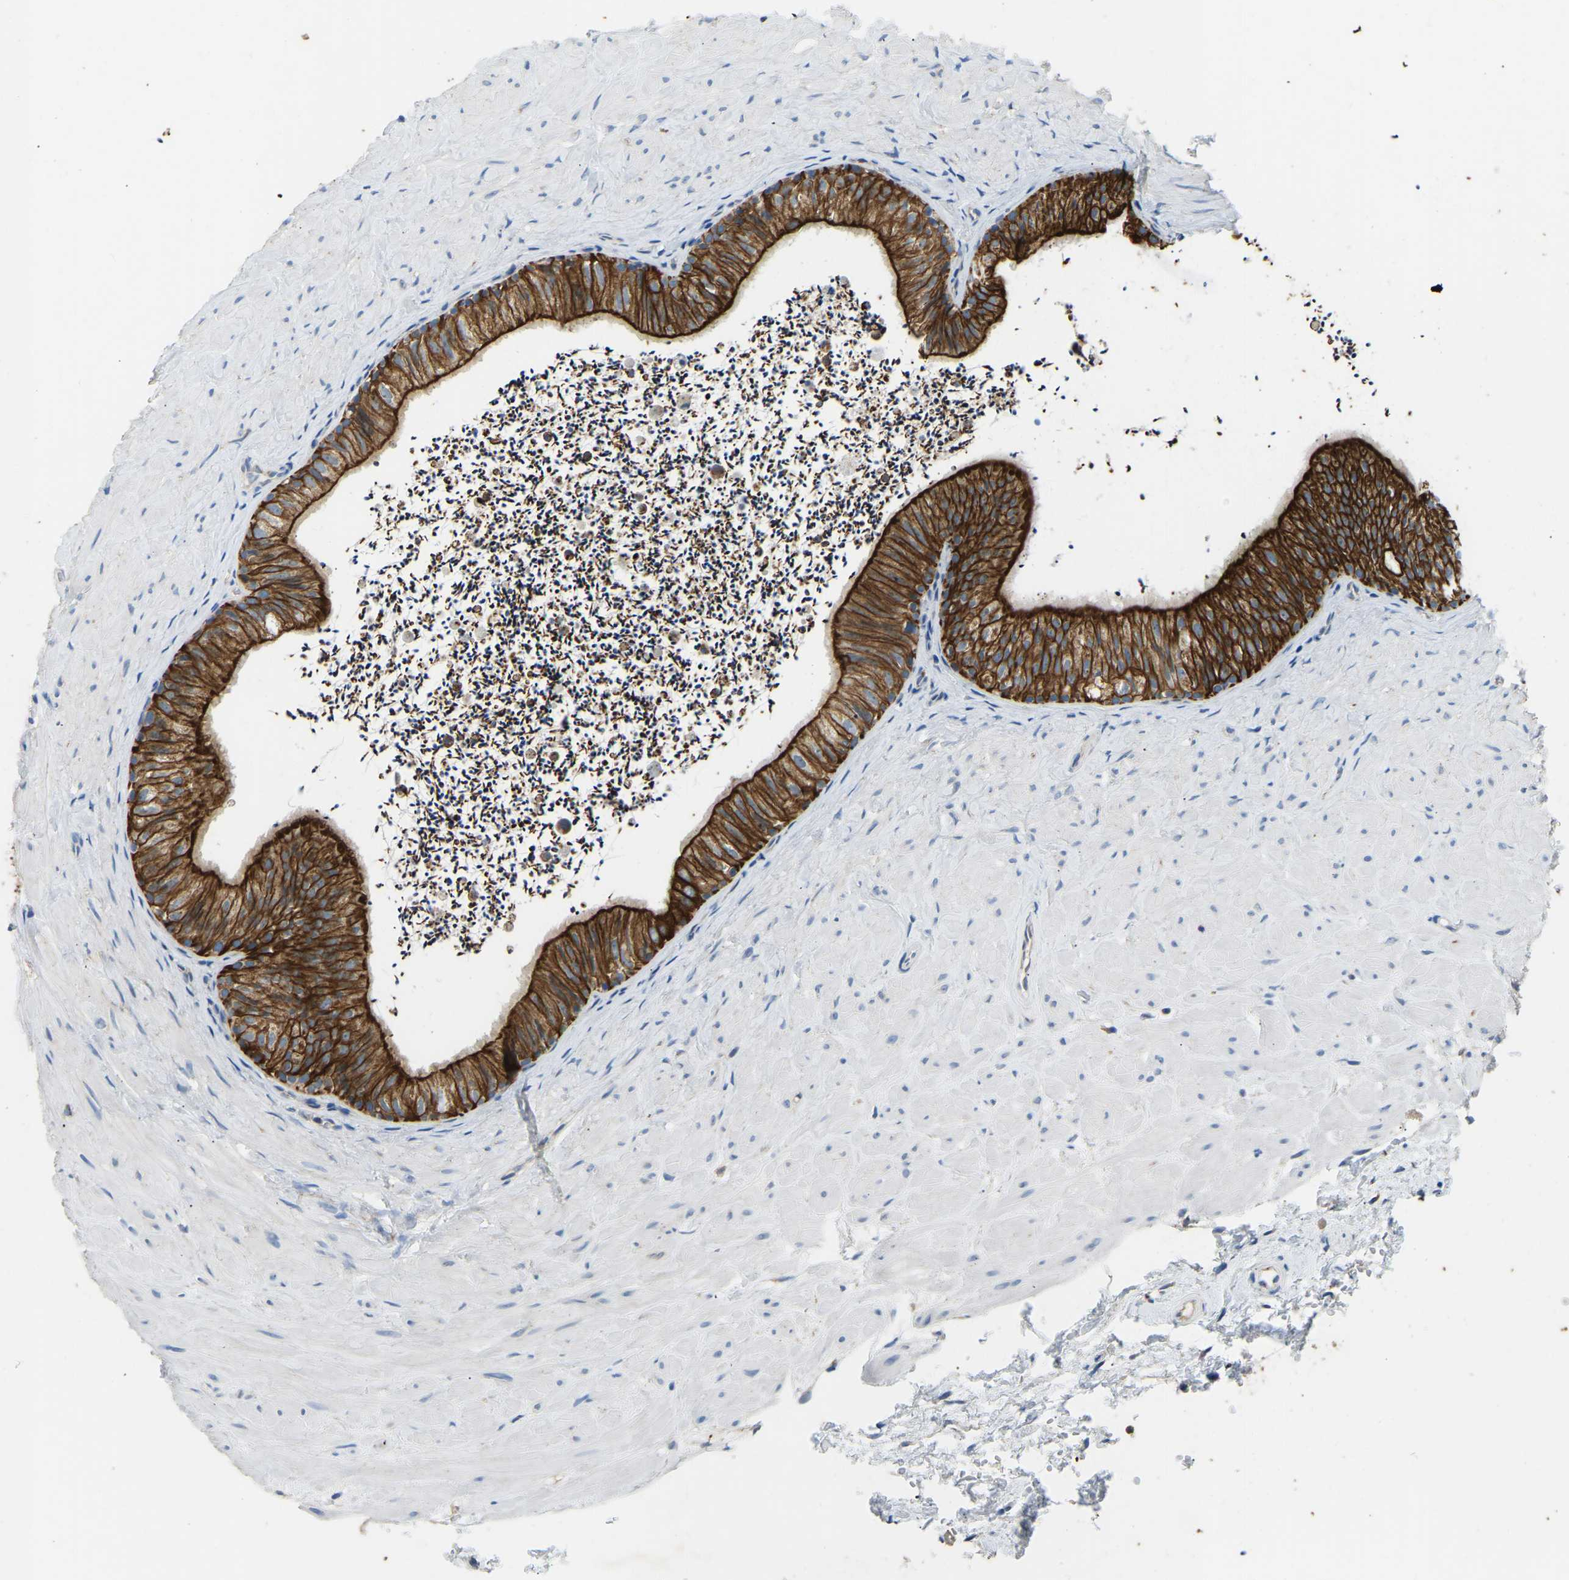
{"staining": {"intensity": "strong", "quantity": ">75%", "location": "cytoplasmic/membranous"}, "tissue": "epididymis", "cell_type": "Glandular cells", "image_type": "normal", "snomed": [{"axis": "morphology", "description": "Normal tissue, NOS"}, {"axis": "topography", "description": "Epididymis"}], "caption": "Human epididymis stained with a brown dye shows strong cytoplasmic/membranous positive expression in approximately >75% of glandular cells.", "gene": "ZNF200", "patient": {"sex": "male", "age": 56}}